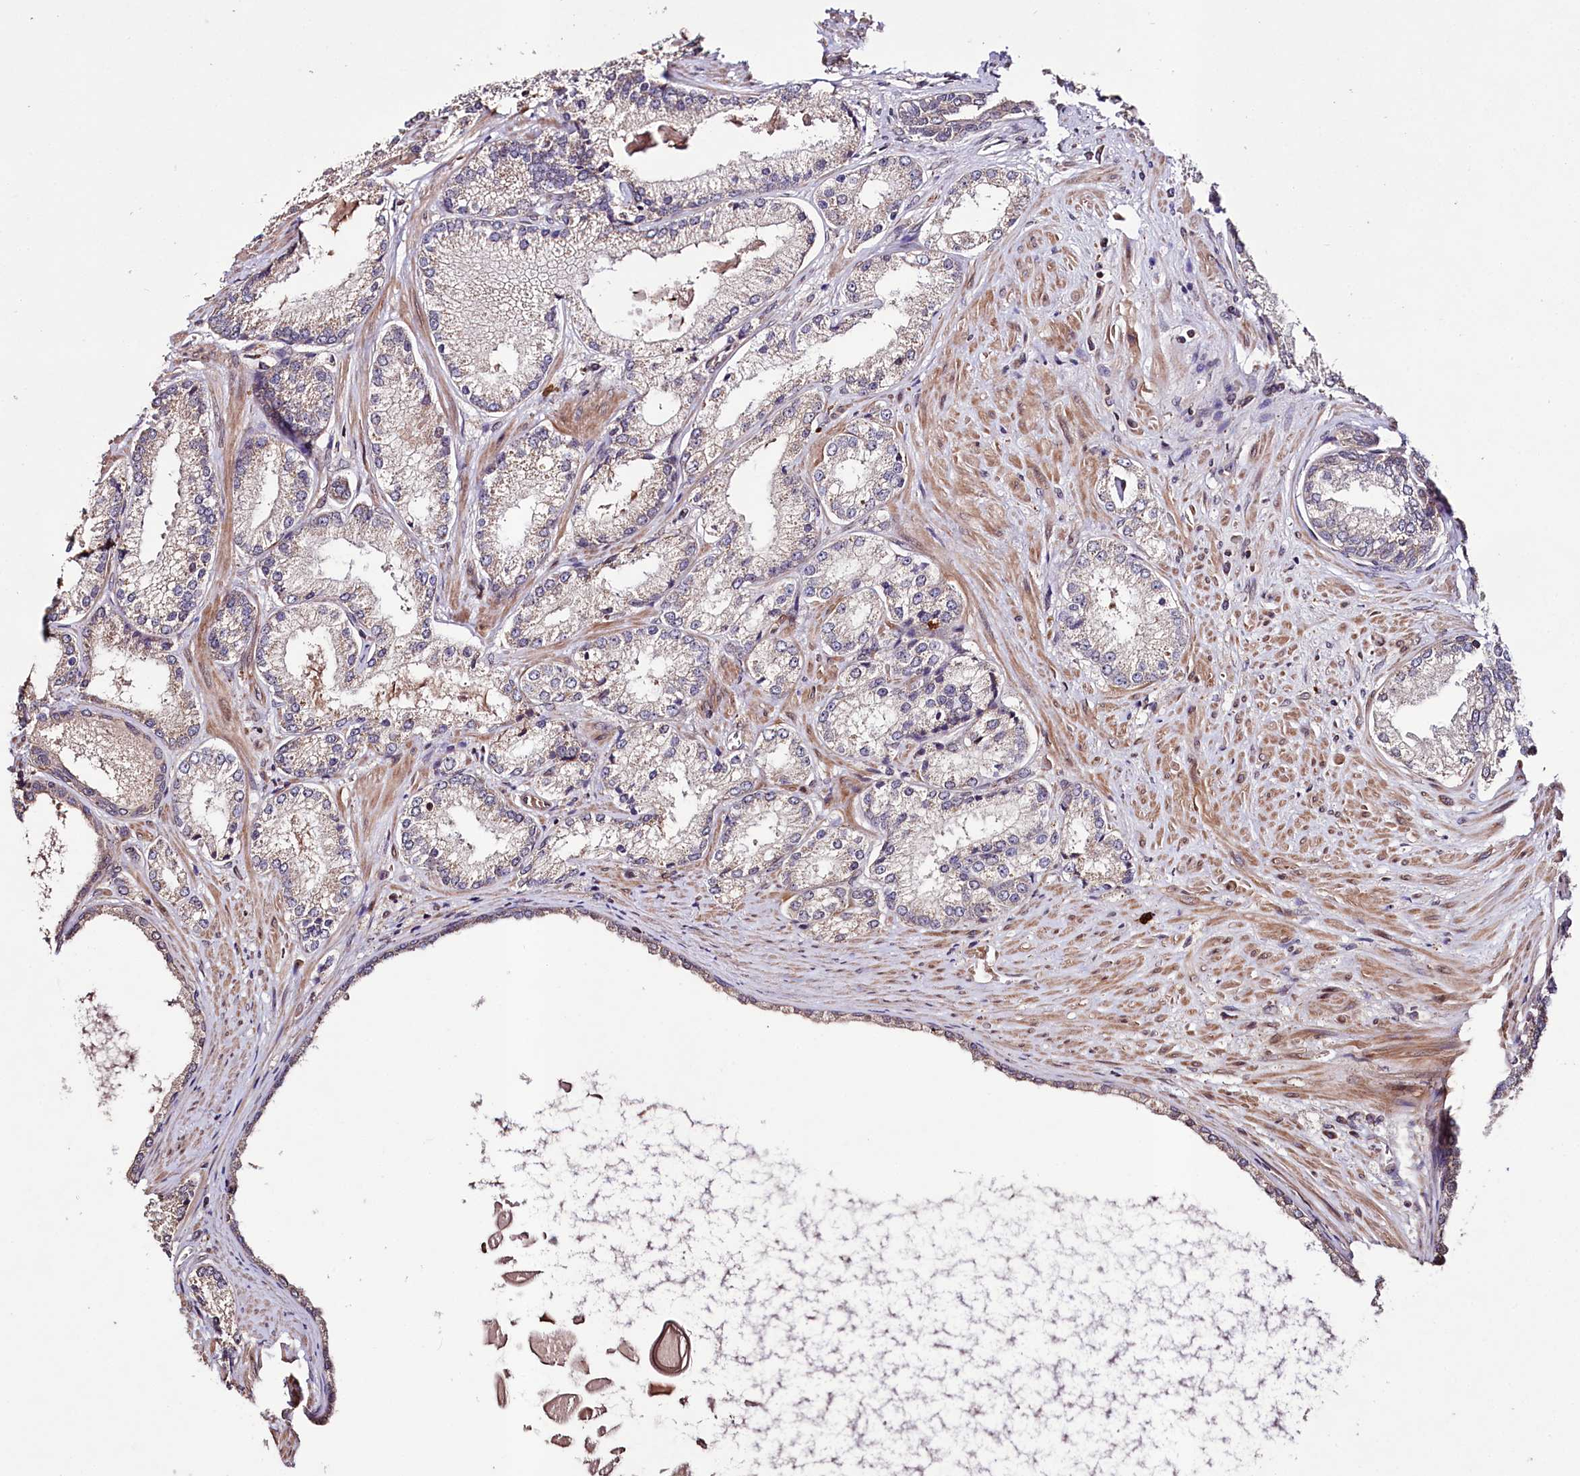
{"staining": {"intensity": "weak", "quantity": "<25%", "location": "cytoplasmic/membranous"}, "tissue": "prostate cancer", "cell_type": "Tumor cells", "image_type": "cancer", "snomed": [{"axis": "morphology", "description": "Adenocarcinoma, High grade"}, {"axis": "topography", "description": "Prostate"}], "caption": "Tumor cells are negative for brown protein staining in prostate cancer.", "gene": "ZNF226", "patient": {"sex": "male", "age": 66}}